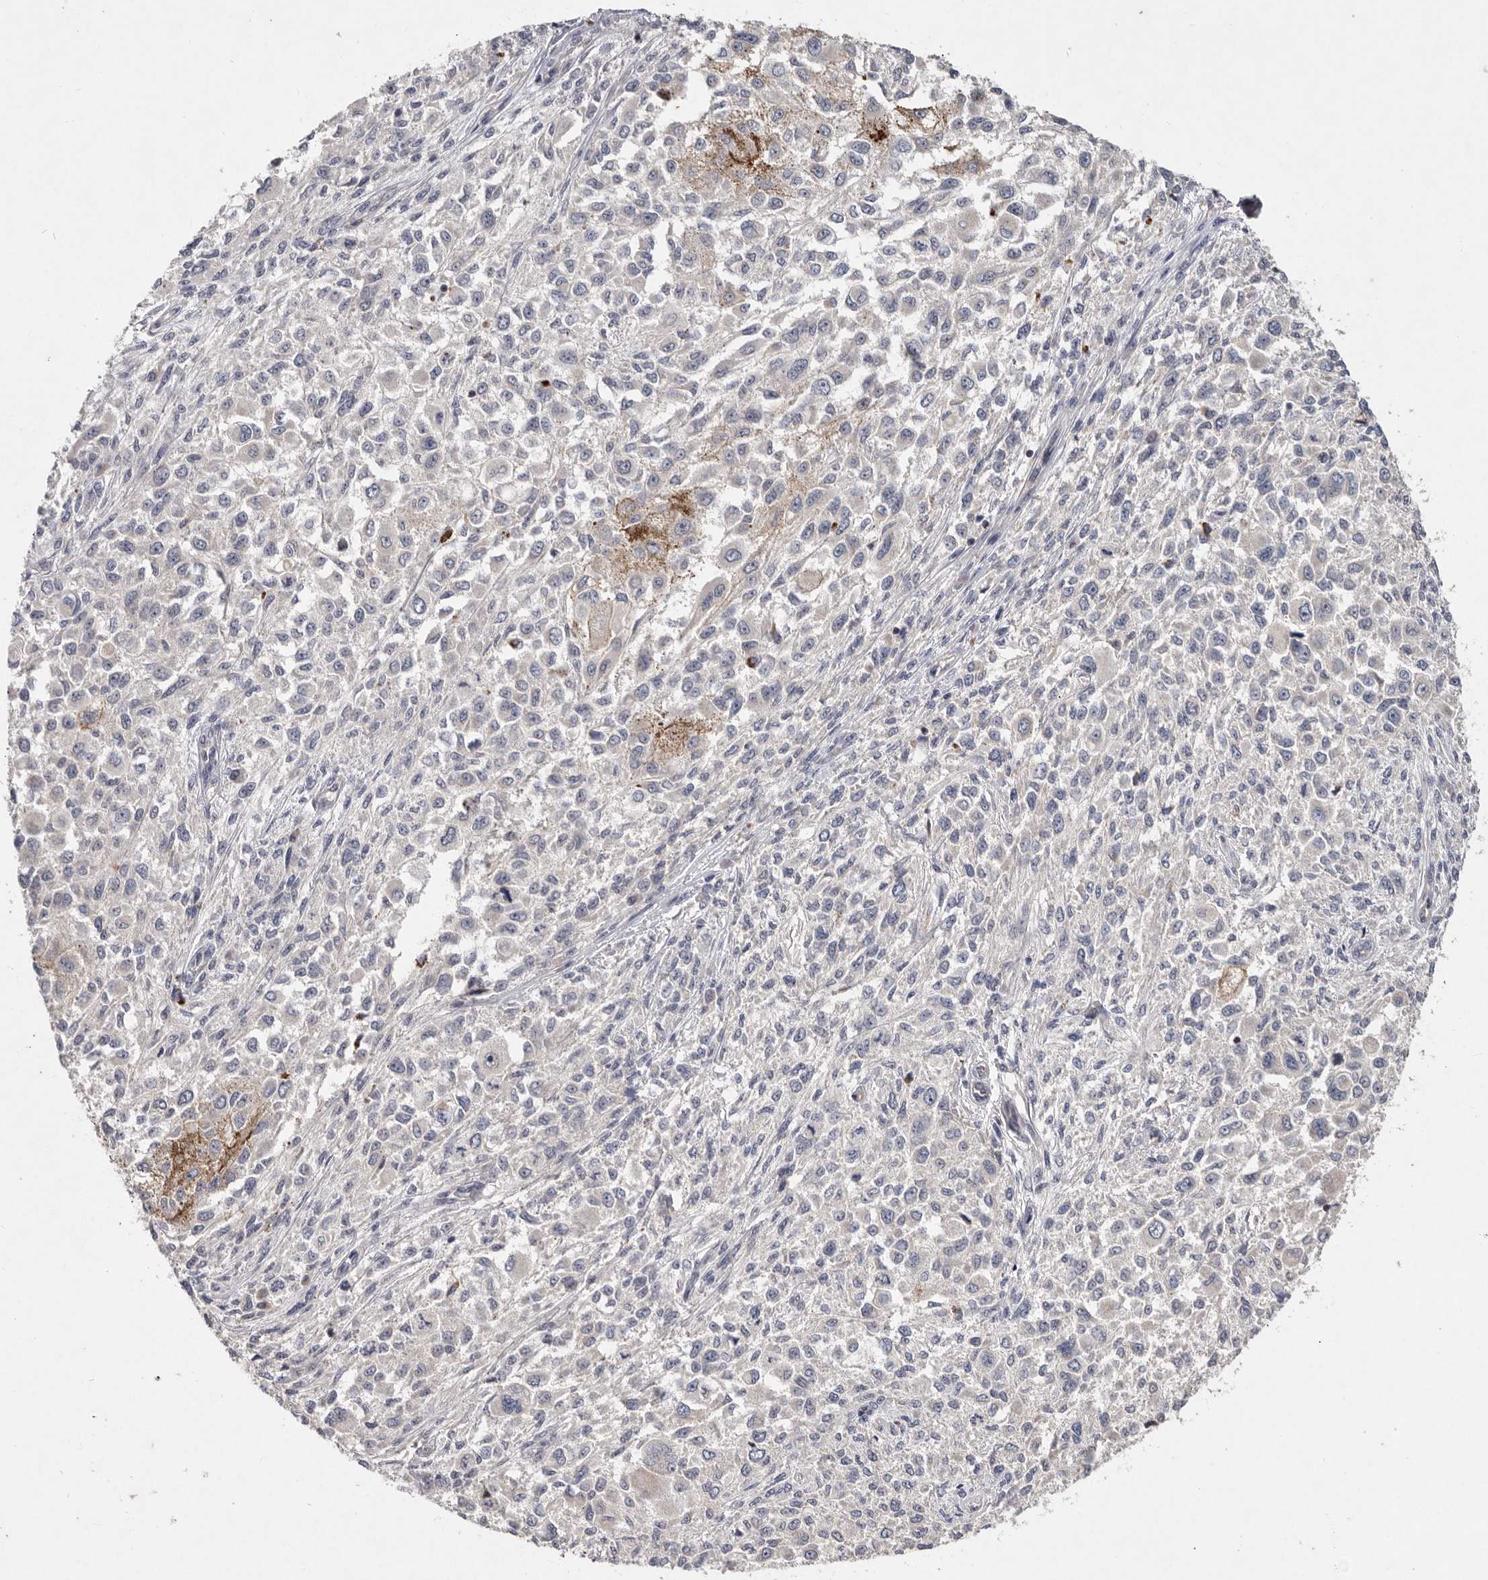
{"staining": {"intensity": "negative", "quantity": "none", "location": "none"}, "tissue": "melanoma", "cell_type": "Tumor cells", "image_type": "cancer", "snomed": [{"axis": "morphology", "description": "Necrosis, NOS"}, {"axis": "morphology", "description": "Malignant melanoma, NOS"}, {"axis": "topography", "description": "Skin"}], "caption": "Tumor cells show no significant protein staining in malignant melanoma. (DAB immunohistochemistry (IHC), high magnification).", "gene": "TNFSF14", "patient": {"sex": "female", "age": 87}}